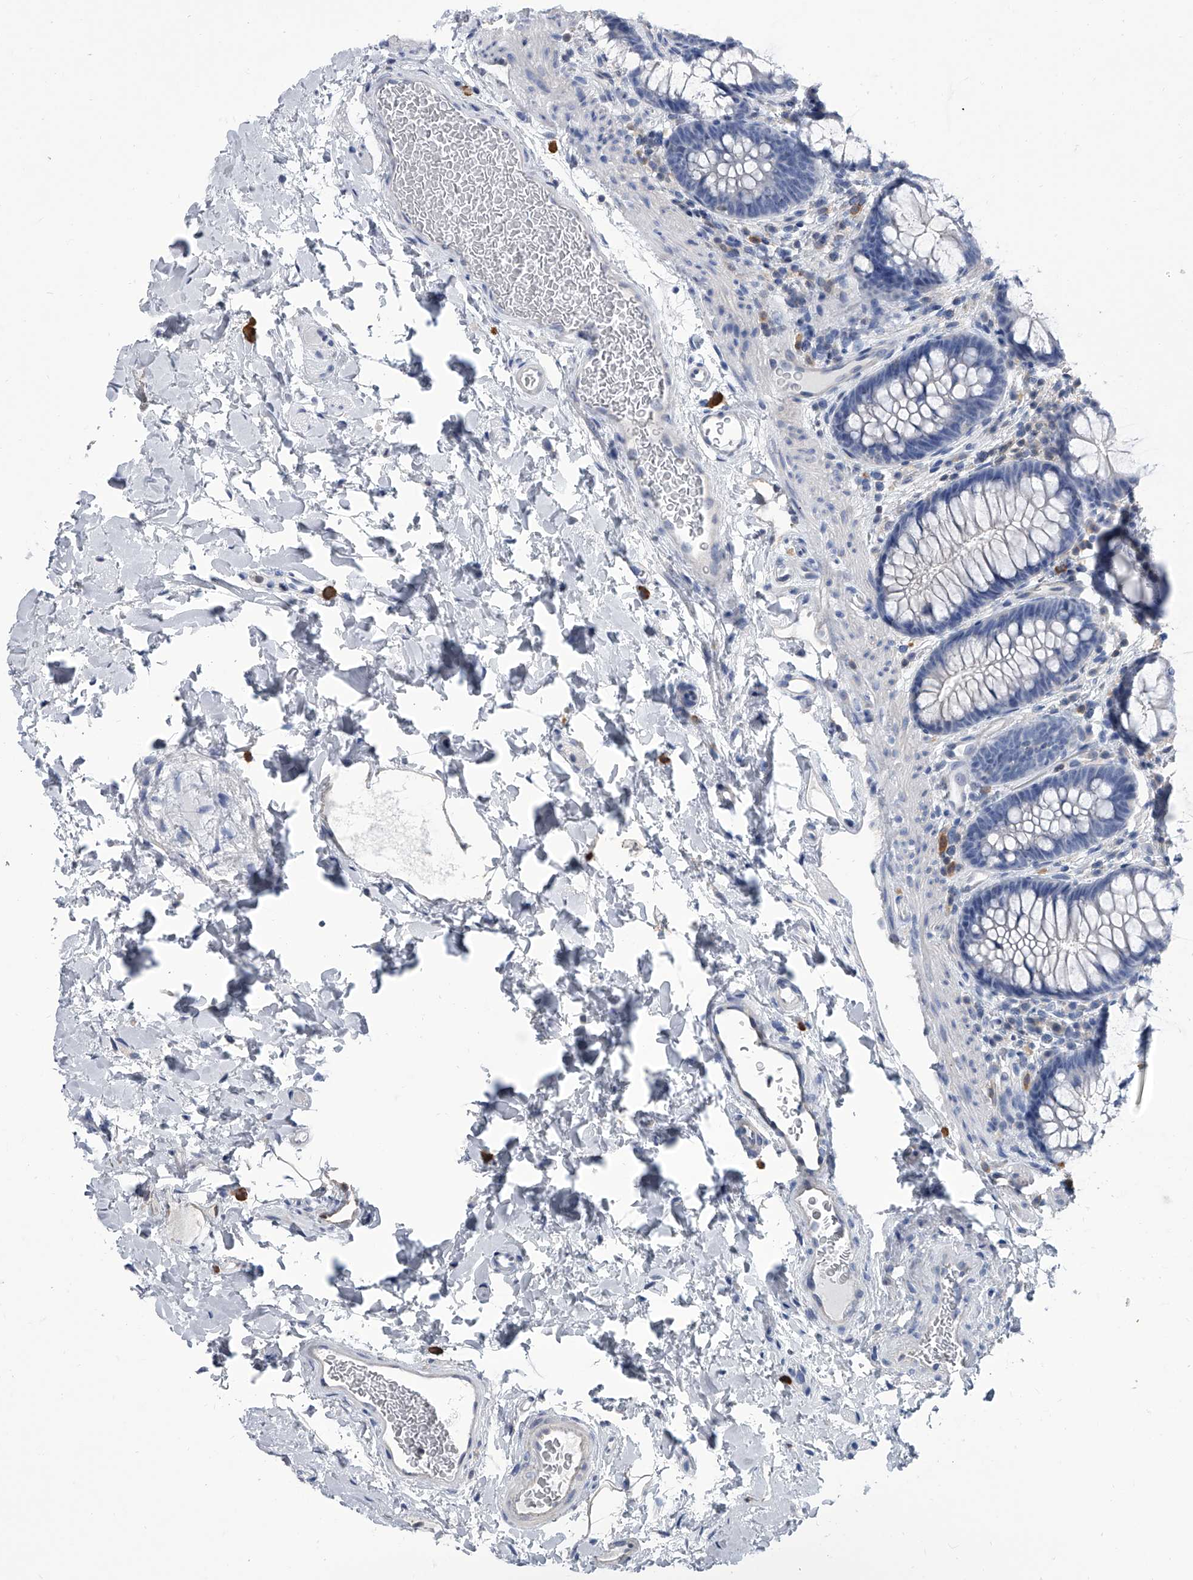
{"staining": {"intensity": "negative", "quantity": "none", "location": "none"}, "tissue": "colon", "cell_type": "Endothelial cells", "image_type": "normal", "snomed": [{"axis": "morphology", "description": "Normal tissue, NOS"}, {"axis": "topography", "description": "Colon"}], "caption": "Immunohistochemistry (IHC) of benign colon demonstrates no staining in endothelial cells.", "gene": "SERPINB9", "patient": {"sex": "female", "age": 62}}